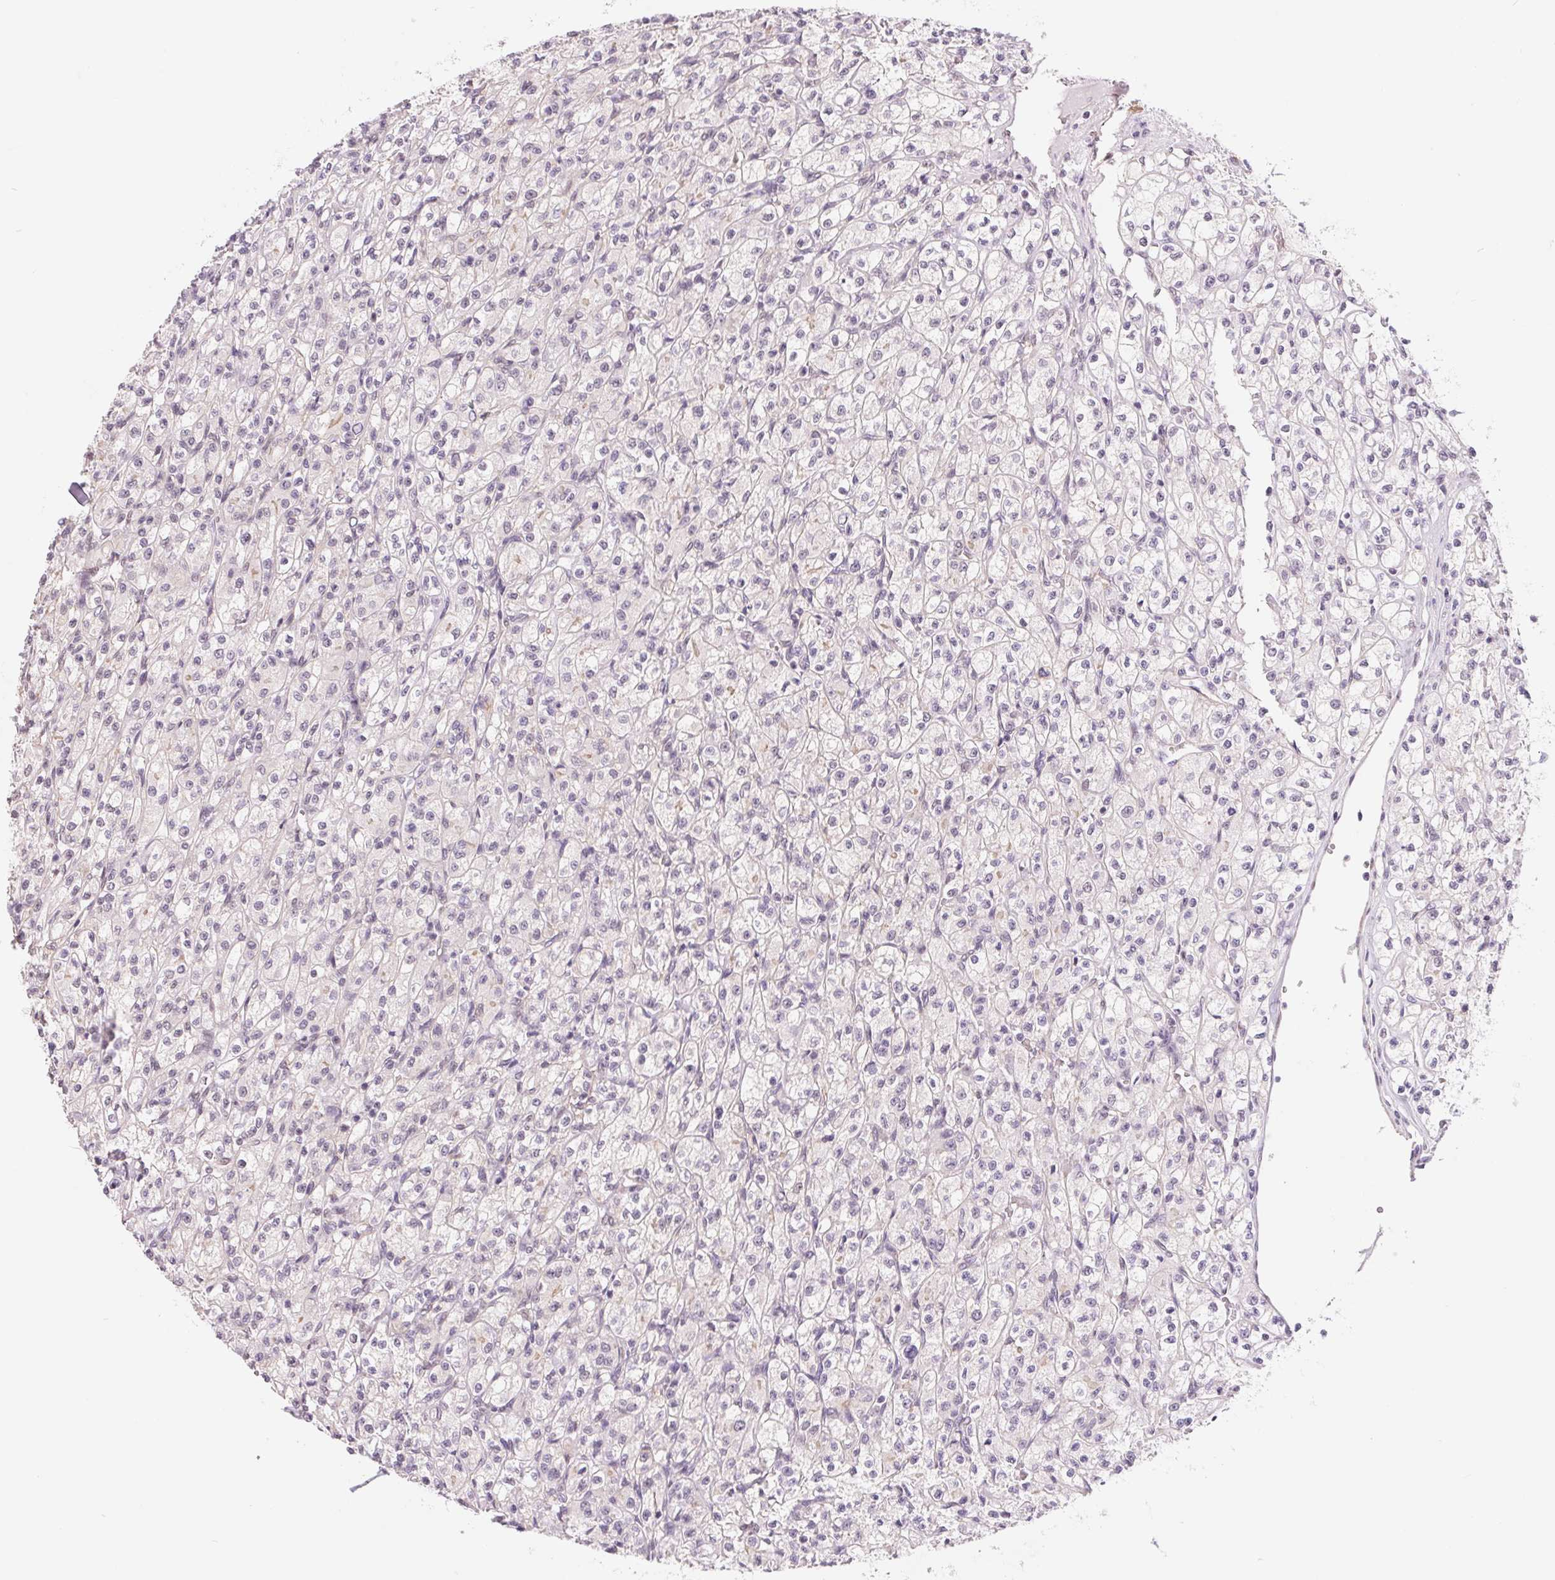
{"staining": {"intensity": "negative", "quantity": "none", "location": "none"}, "tissue": "renal cancer", "cell_type": "Tumor cells", "image_type": "cancer", "snomed": [{"axis": "morphology", "description": "Adenocarcinoma, NOS"}, {"axis": "topography", "description": "Kidney"}], "caption": "DAB (3,3'-diaminobenzidine) immunohistochemical staining of adenocarcinoma (renal) exhibits no significant expression in tumor cells.", "gene": "BCAT1", "patient": {"sex": "female", "age": 70}}